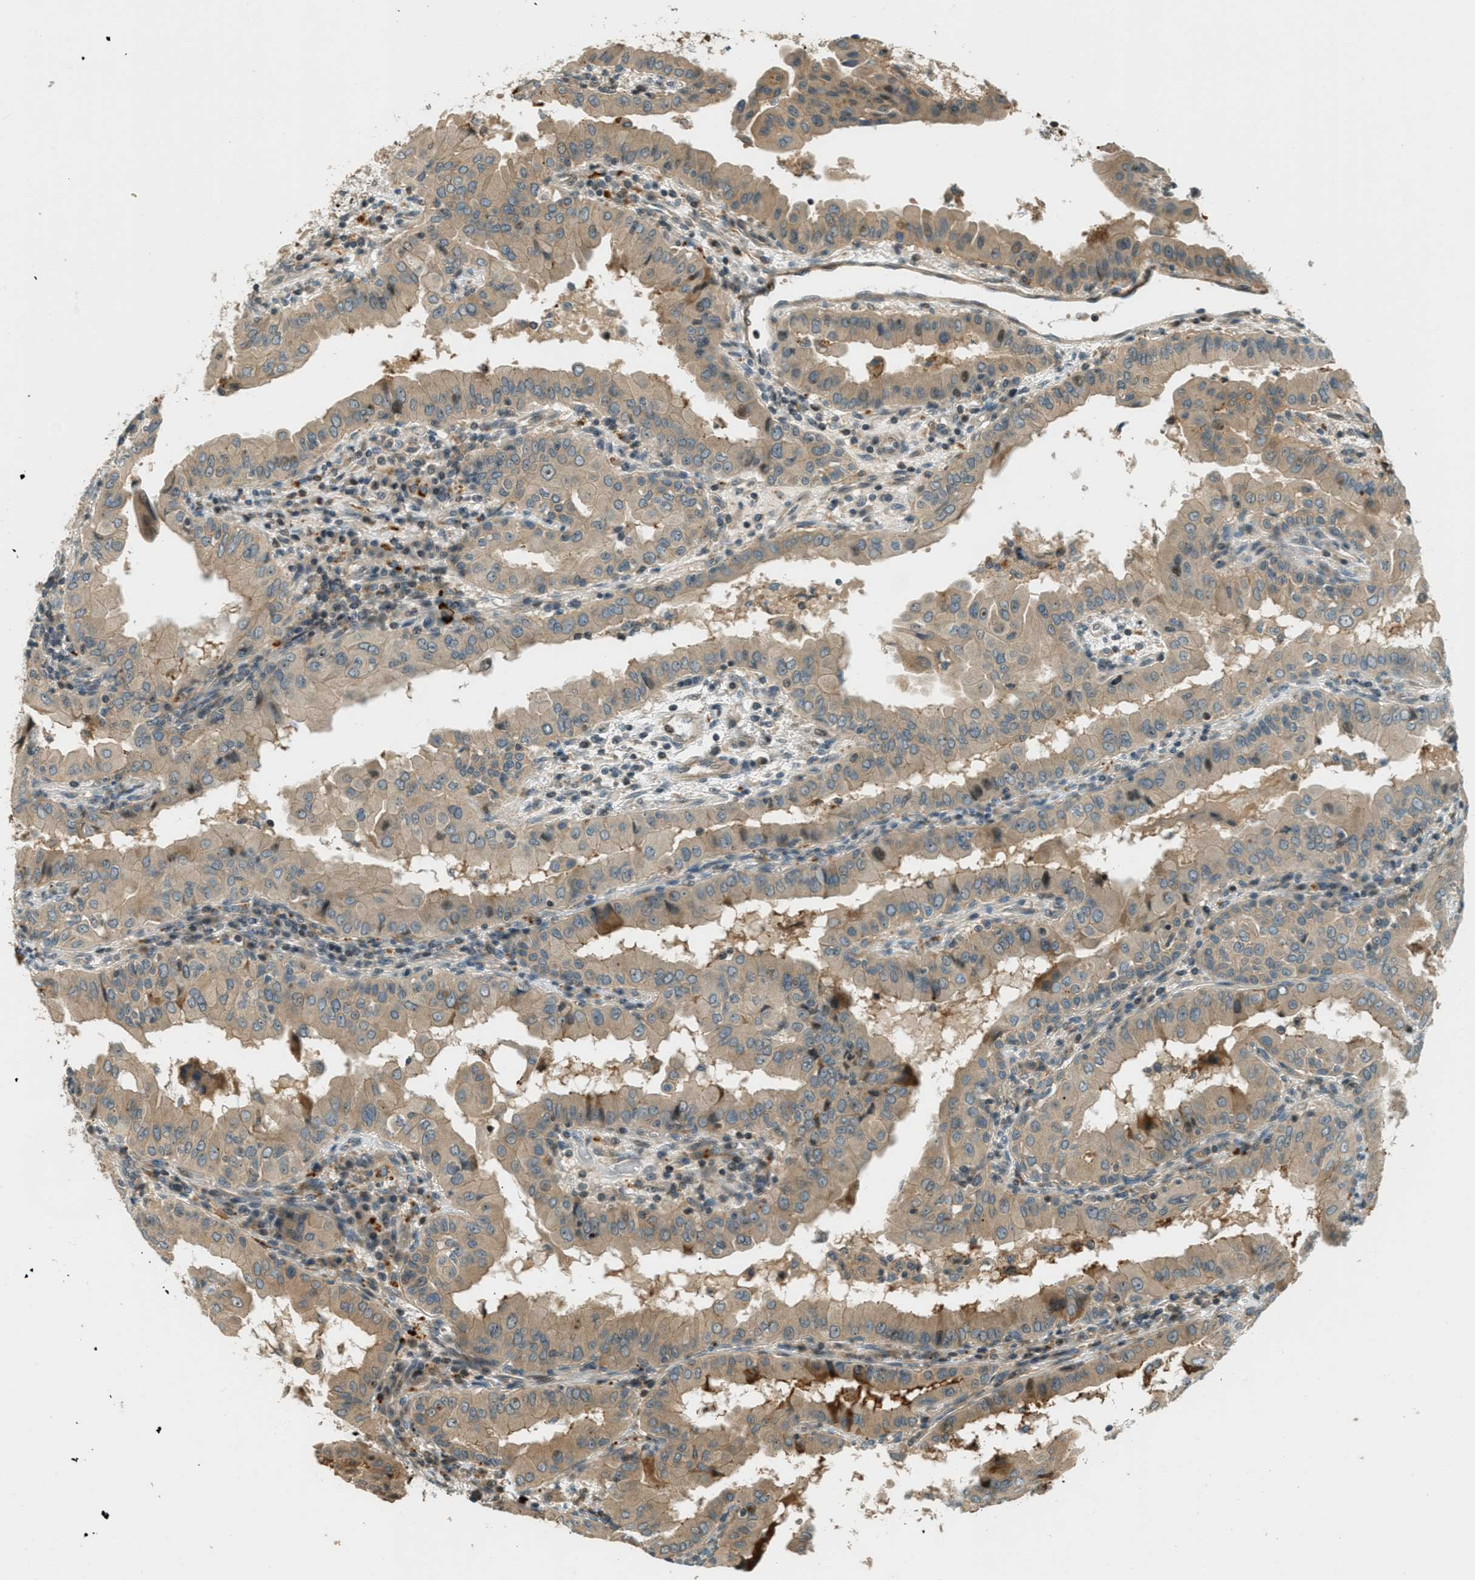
{"staining": {"intensity": "moderate", "quantity": ">75%", "location": "cytoplasmic/membranous"}, "tissue": "thyroid cancer", "cell_type": "Tumor cells", "image_type": "cancer", "snomed": [{"axis": "morphology", "description": "Papillary adenocarcinoma, NOS"}, {"axis": "topography", "description": "Thyroid gland"}], "caption": "High-magnification brightfield microscopy of thyroid cancer stained with DAB (brown) and counterstained with hematoxylin (blue). tumor cells exhibit moderate cytoplasmic/membranous positivity is identified in about>75% of cells.", "gene": "PTPN23", "patient": {"sex": "male", "age": 33}}